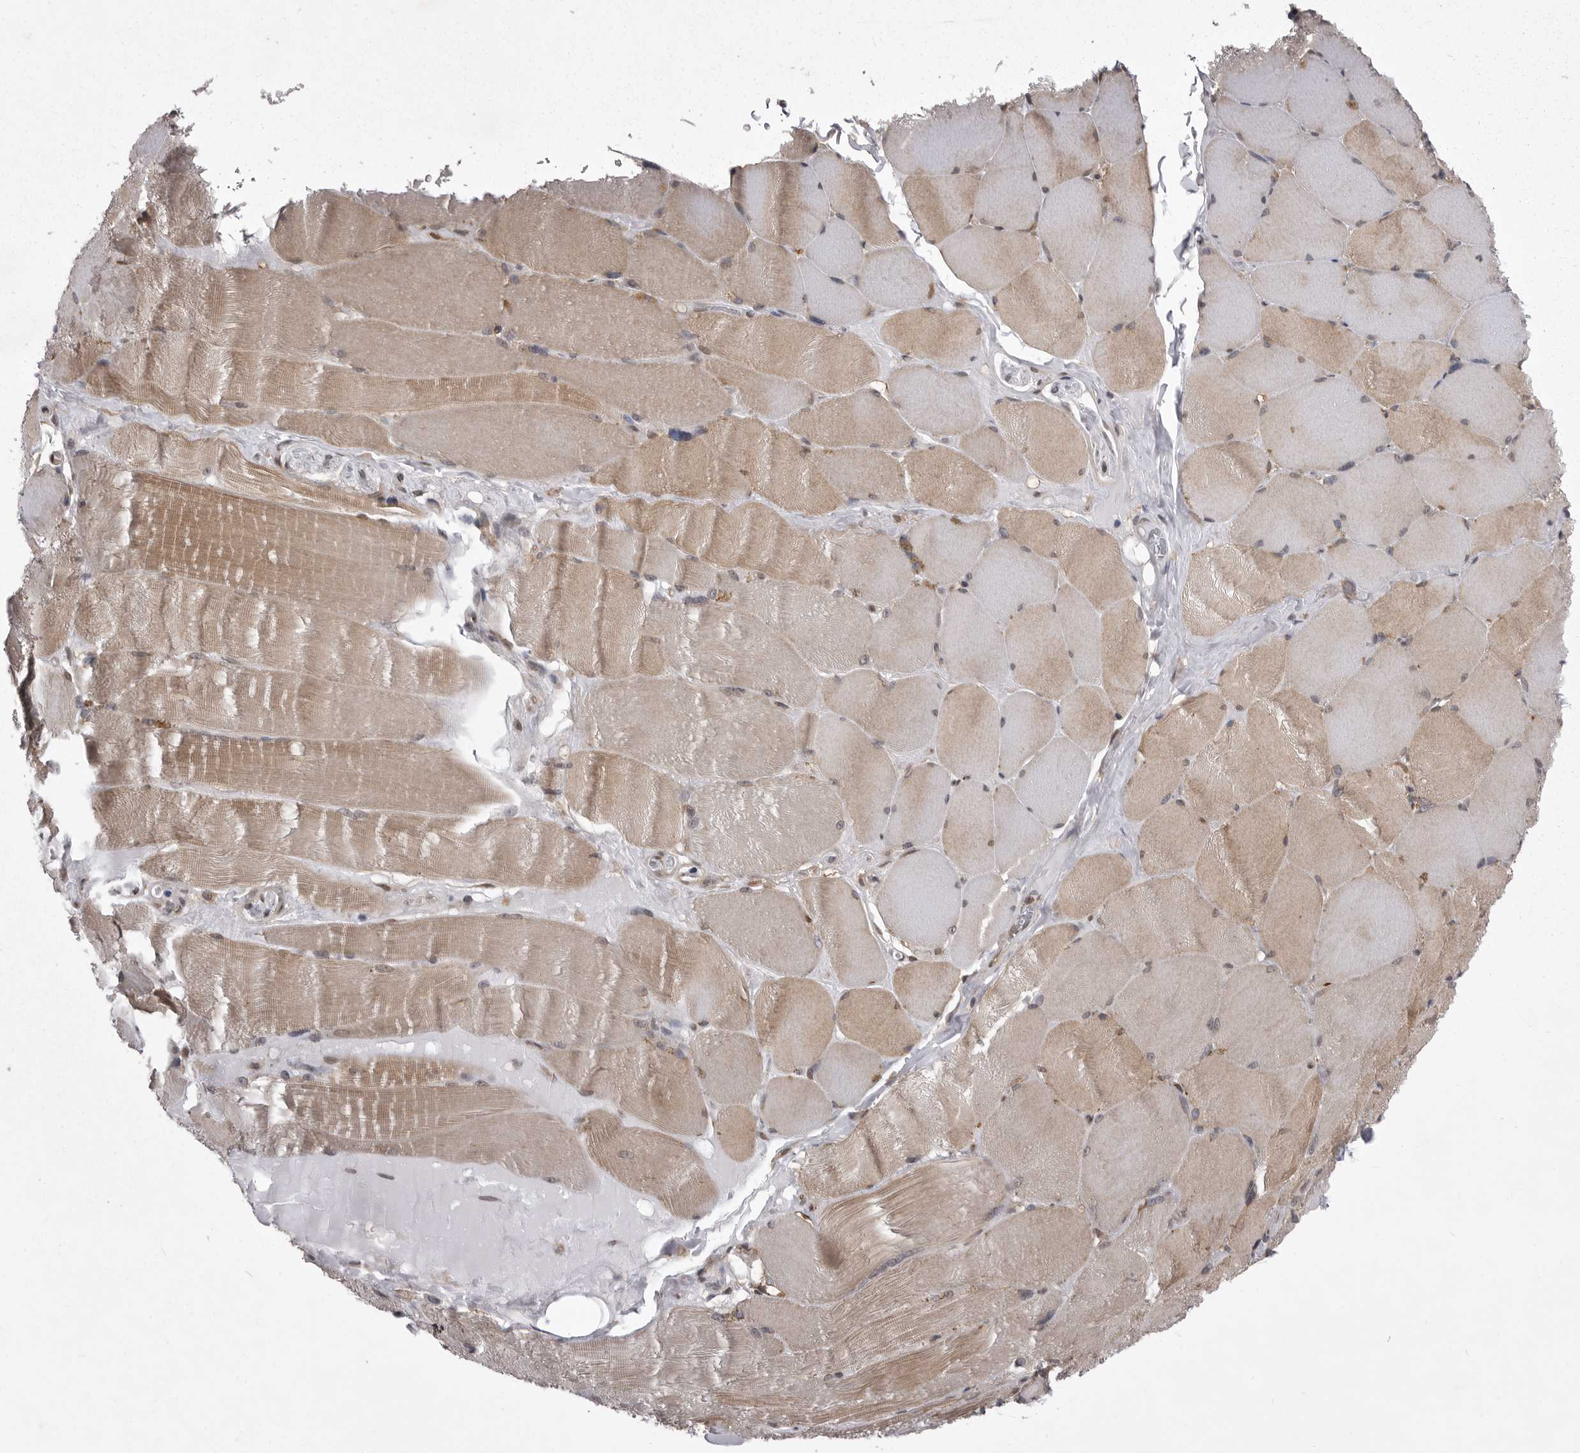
{"staining": {"intensity": "weak", "quantity": "25%-75%", "location": "cytoplasmic/membranous"}, "tissue": "skeletal muscle", "cell_type": "Myocytes", "image_type": "normal", "snomed": [{"axis": "morphology", "description": "Normal tissue, NOS"}, {"axis": "topography", "description": "Skin"}, {"axis": "topography", "description": "Skeletal muscle"}], "caption": "Immunohistochemistry photomicrograph of unremarkable human skeletal muscle stained for a protein (brown), which demonstrates low levels of weak cytoplasmic/membranous positivity in approximately 25%-75% of myocytes.", "gene": "ABL1", "patient": {"sex": "male", "age": 83}}